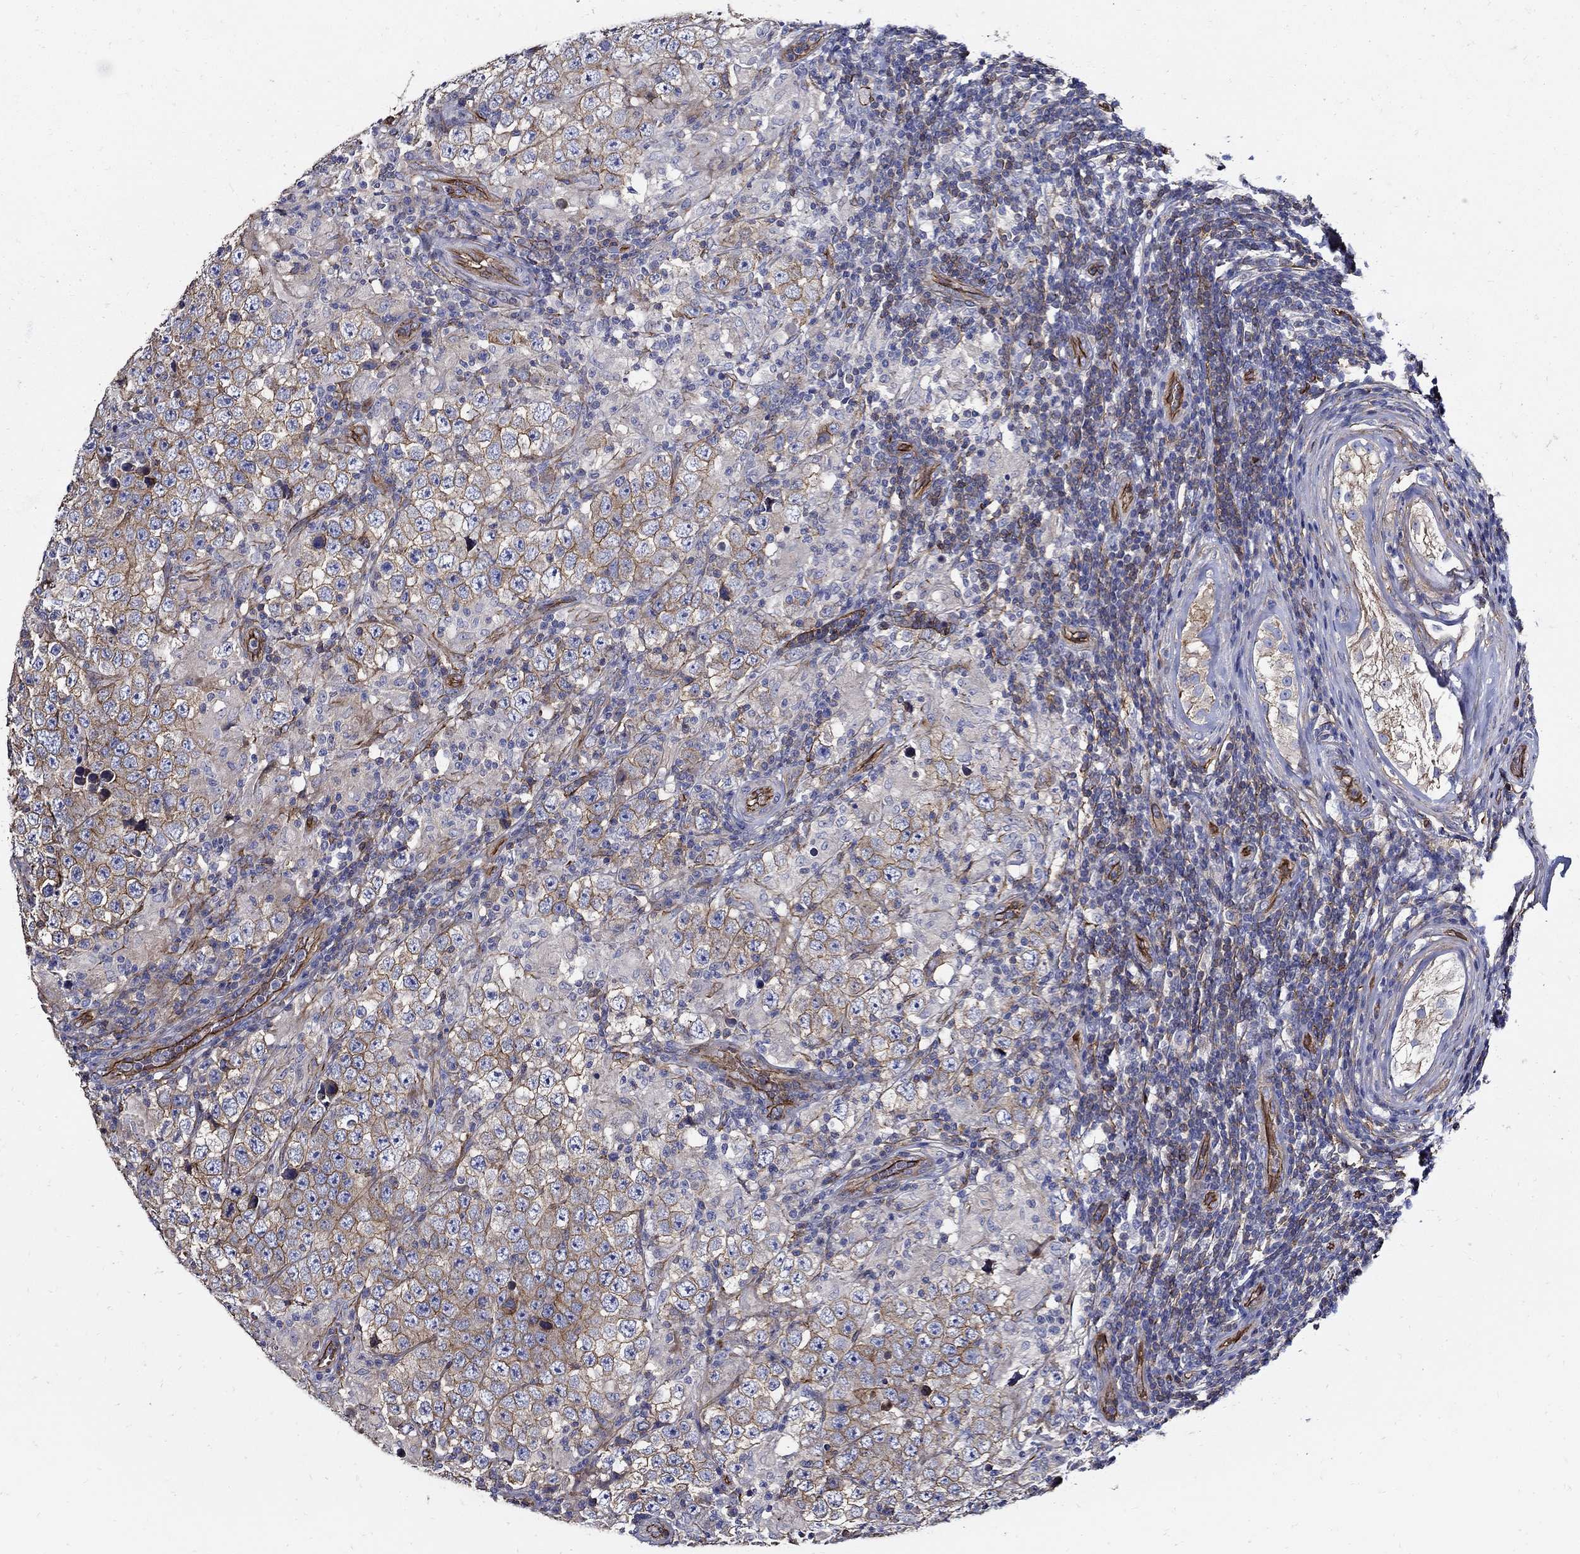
{"staining": {"intensity": "strong", "quantity": "25%-75%", "location": "cytoplasmic/membranous"}, "tissue": "testis cancer", "cell_type": "Tumor cells", "image_type": "cancer", "snomed": [{"axis": "morphology", "description": "Seminoma, NOS"}, {"axis": "morphology", "description": "Carcinoma, Embryonal, NOS"}, {"axis": "topography", "description": "Testis"}], "caption": "High-power microscopy captured an immunohistochemistry (IHC) histopathology image of testis embryonal carcinoma, revealing strong cytoplasmic/membranous positivity in about 25%-75% of tumor cells.", "gene": "APBB3", "patient": {"sex": "male", "age": 41}}